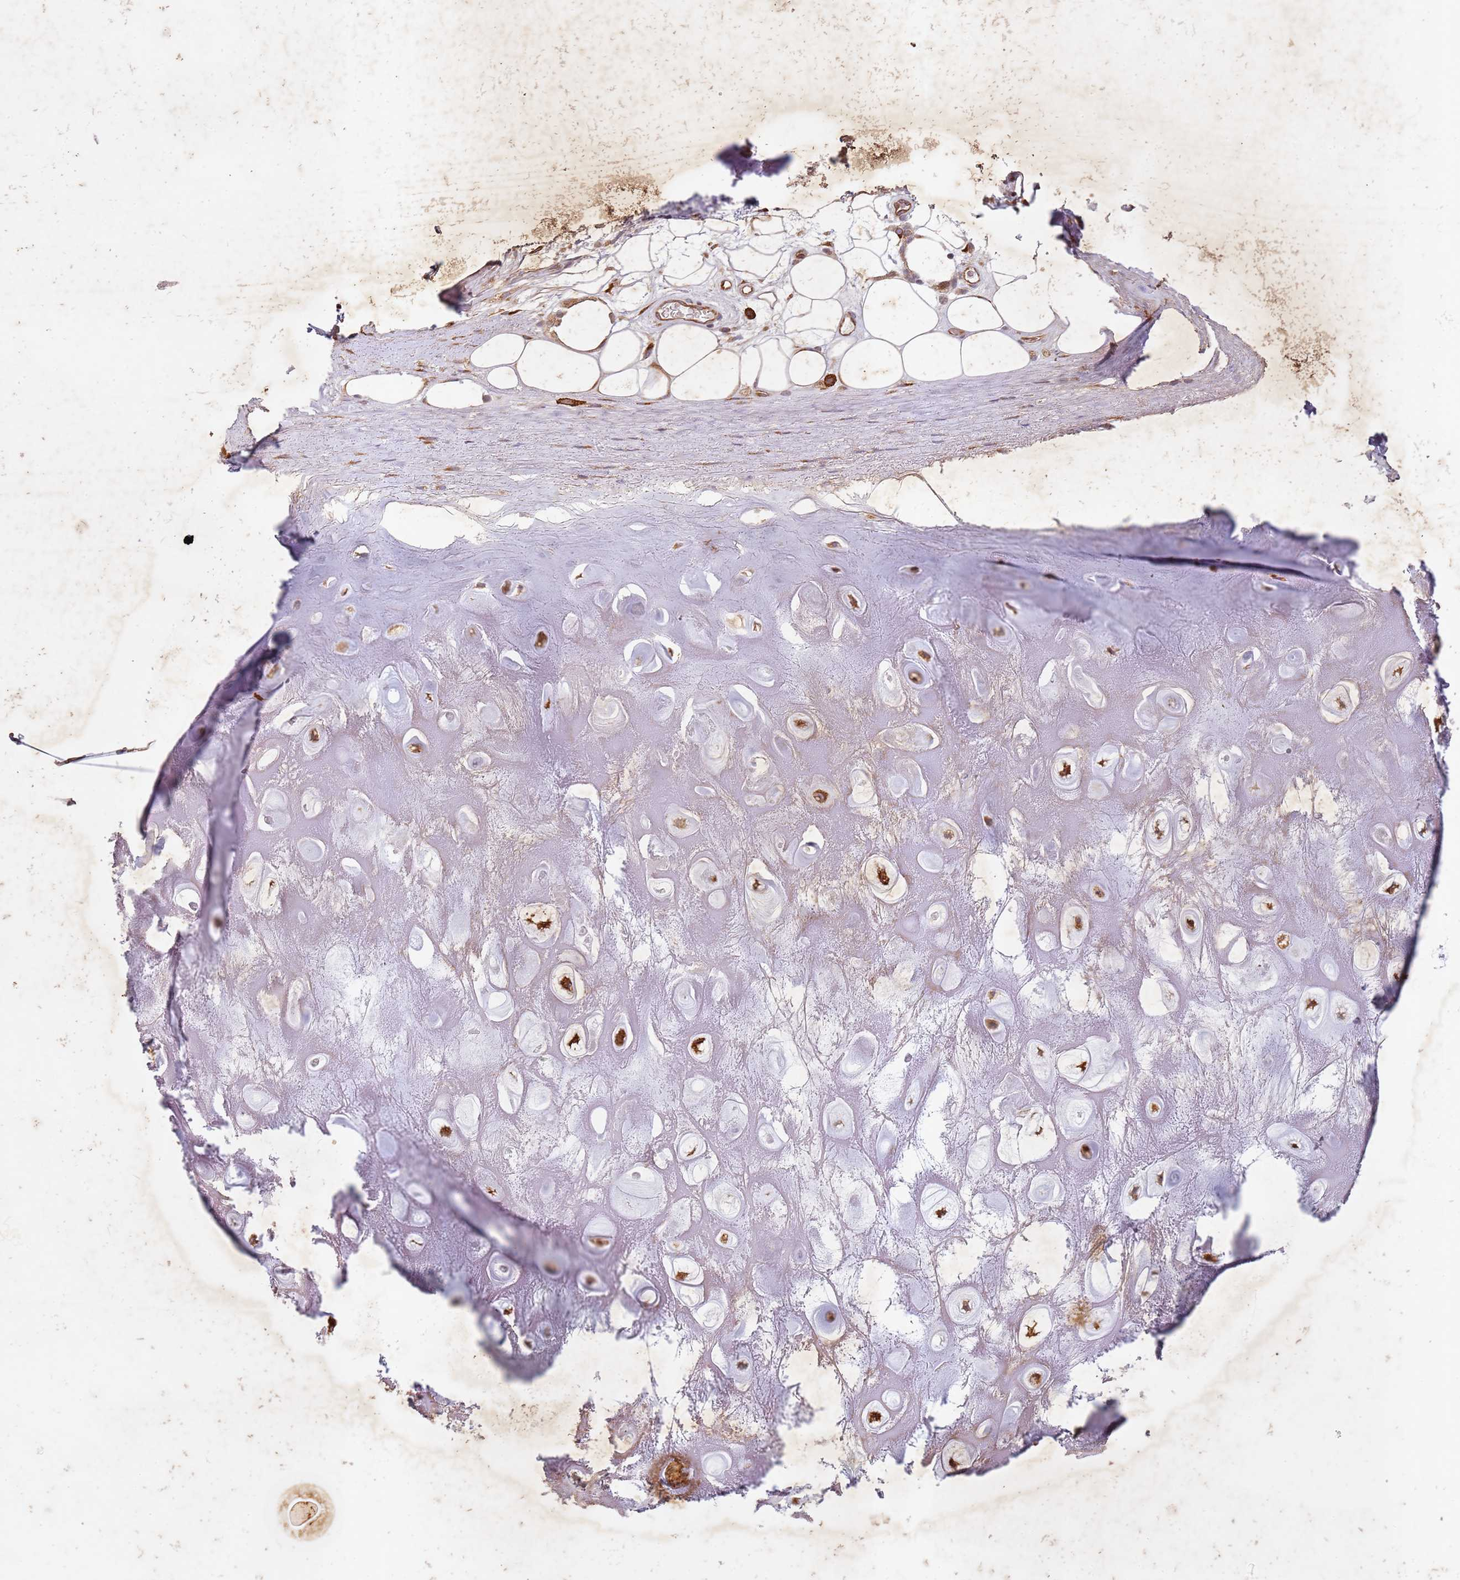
{"staining": {"intensity": "moderate", "quantity": ">75%", "location": "cytoplasmic/membranous"}, "tissue": "adipose tissue", "cell_type": "Adipocytes", "image_type": "normal", "snomed": [{"axis": "morphology", "description": "Normal tissue, NOS"}, {"axis": "topography", "description": "Cartilage tissue"}], "caption": "A brown stain shows moderate cytoplasmic/membranous positivity of a protein in adipocytes of normal adipose tissue. Using DAB (brown) and hematoxylin (blue) stains, captured at high magnification using brightfield microscopy.", "gene": "ARFRP1", "patient": {"sex": "male", "age": 81}}